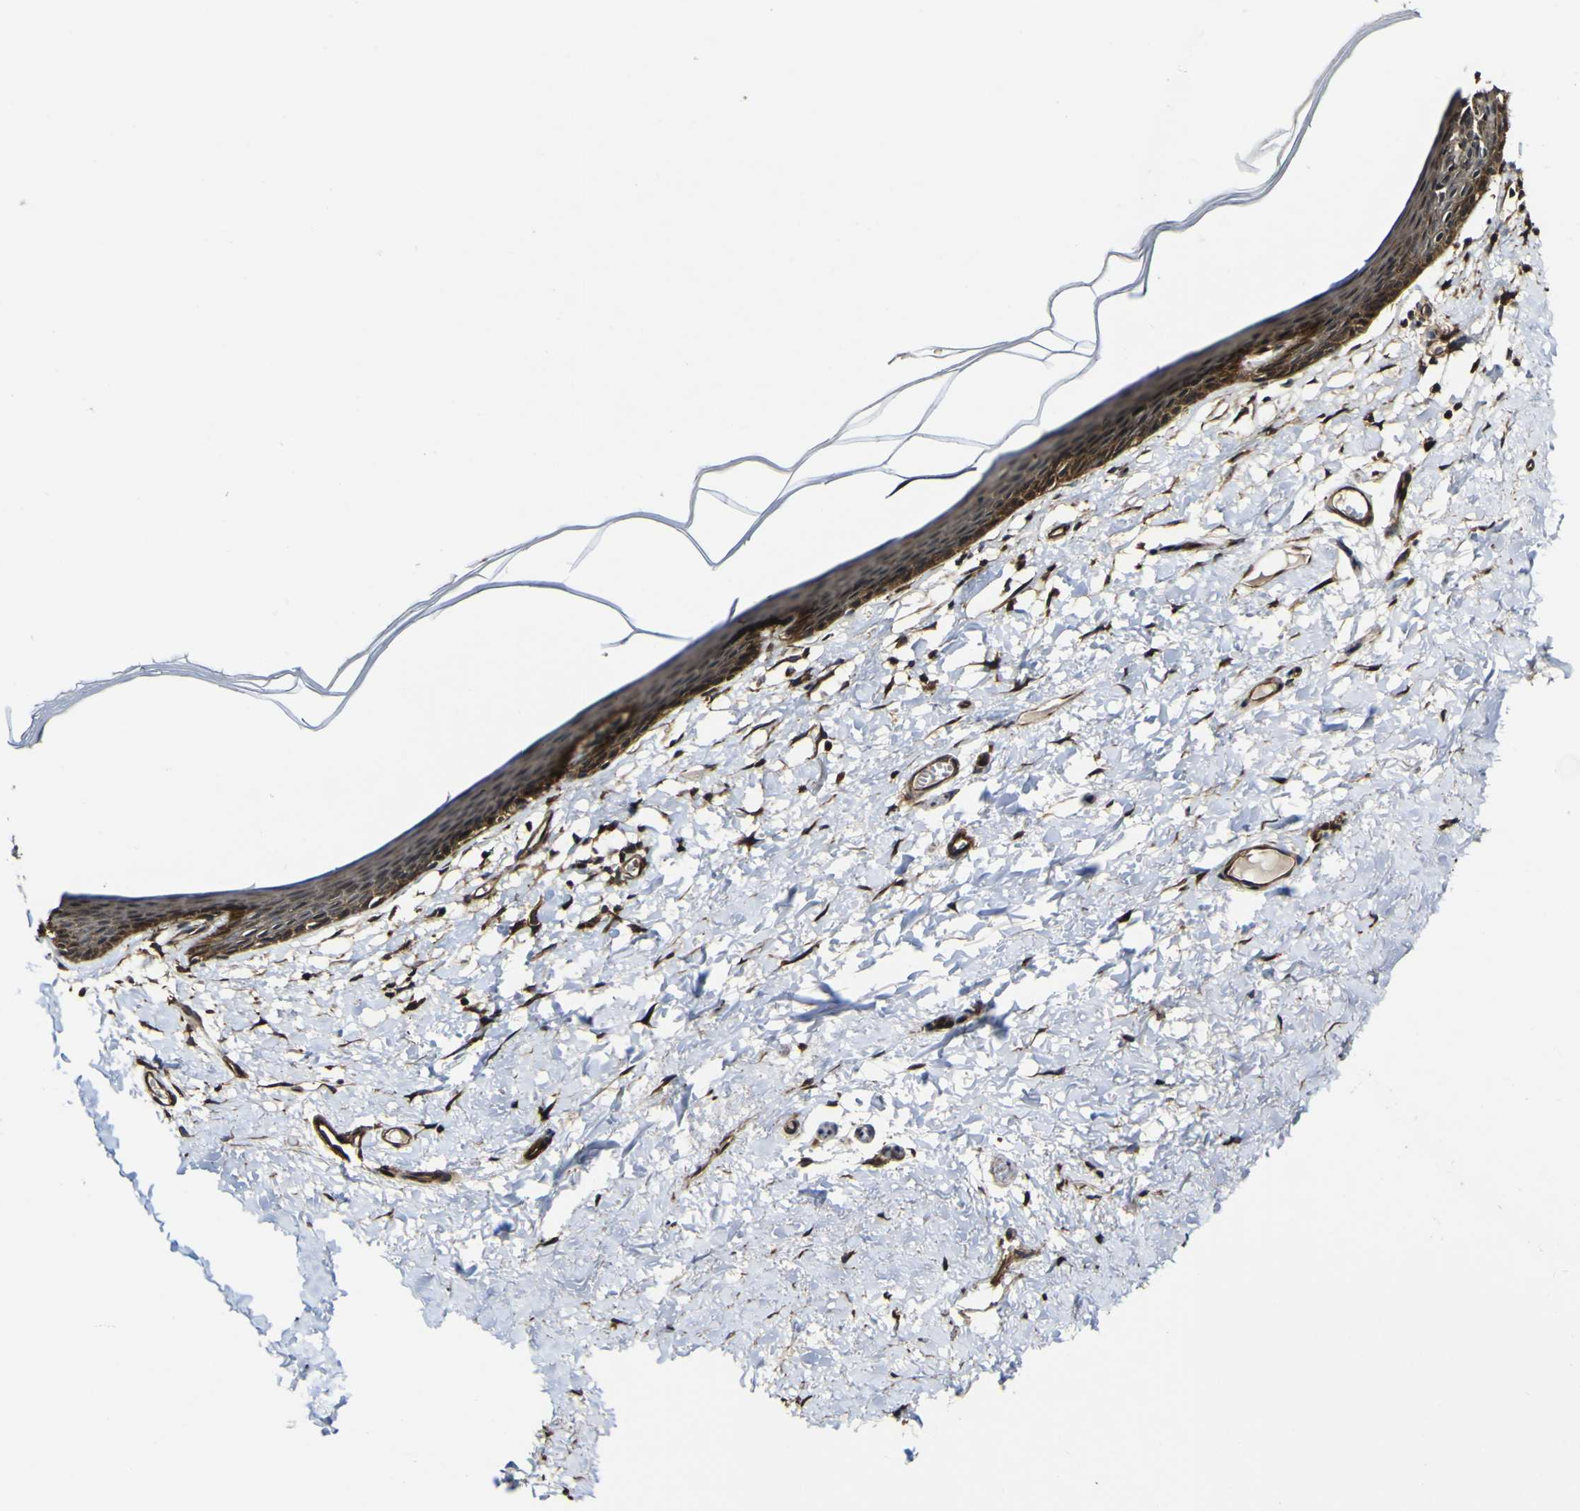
{"staining": {"intensity": "moderate", "quantity": "25%-75%", "location": "cytoplasmic/membranous"}, "tissue": "skin", "cell_type": "Epidermal cells", "image_type": "normal", "snomed": [{"axis": "morphology", "description": "Normal tissue, NOS"}, {"axis": "topography", "description": "Vulva"}], "caption": "A medium amount of moderate cytoplasmic/membranous staining is present in approximately 25%-75% of epidermal cells in normal skin.", "gene": "NAALADL2", "patient": {"sex": "female", "age": 54}}